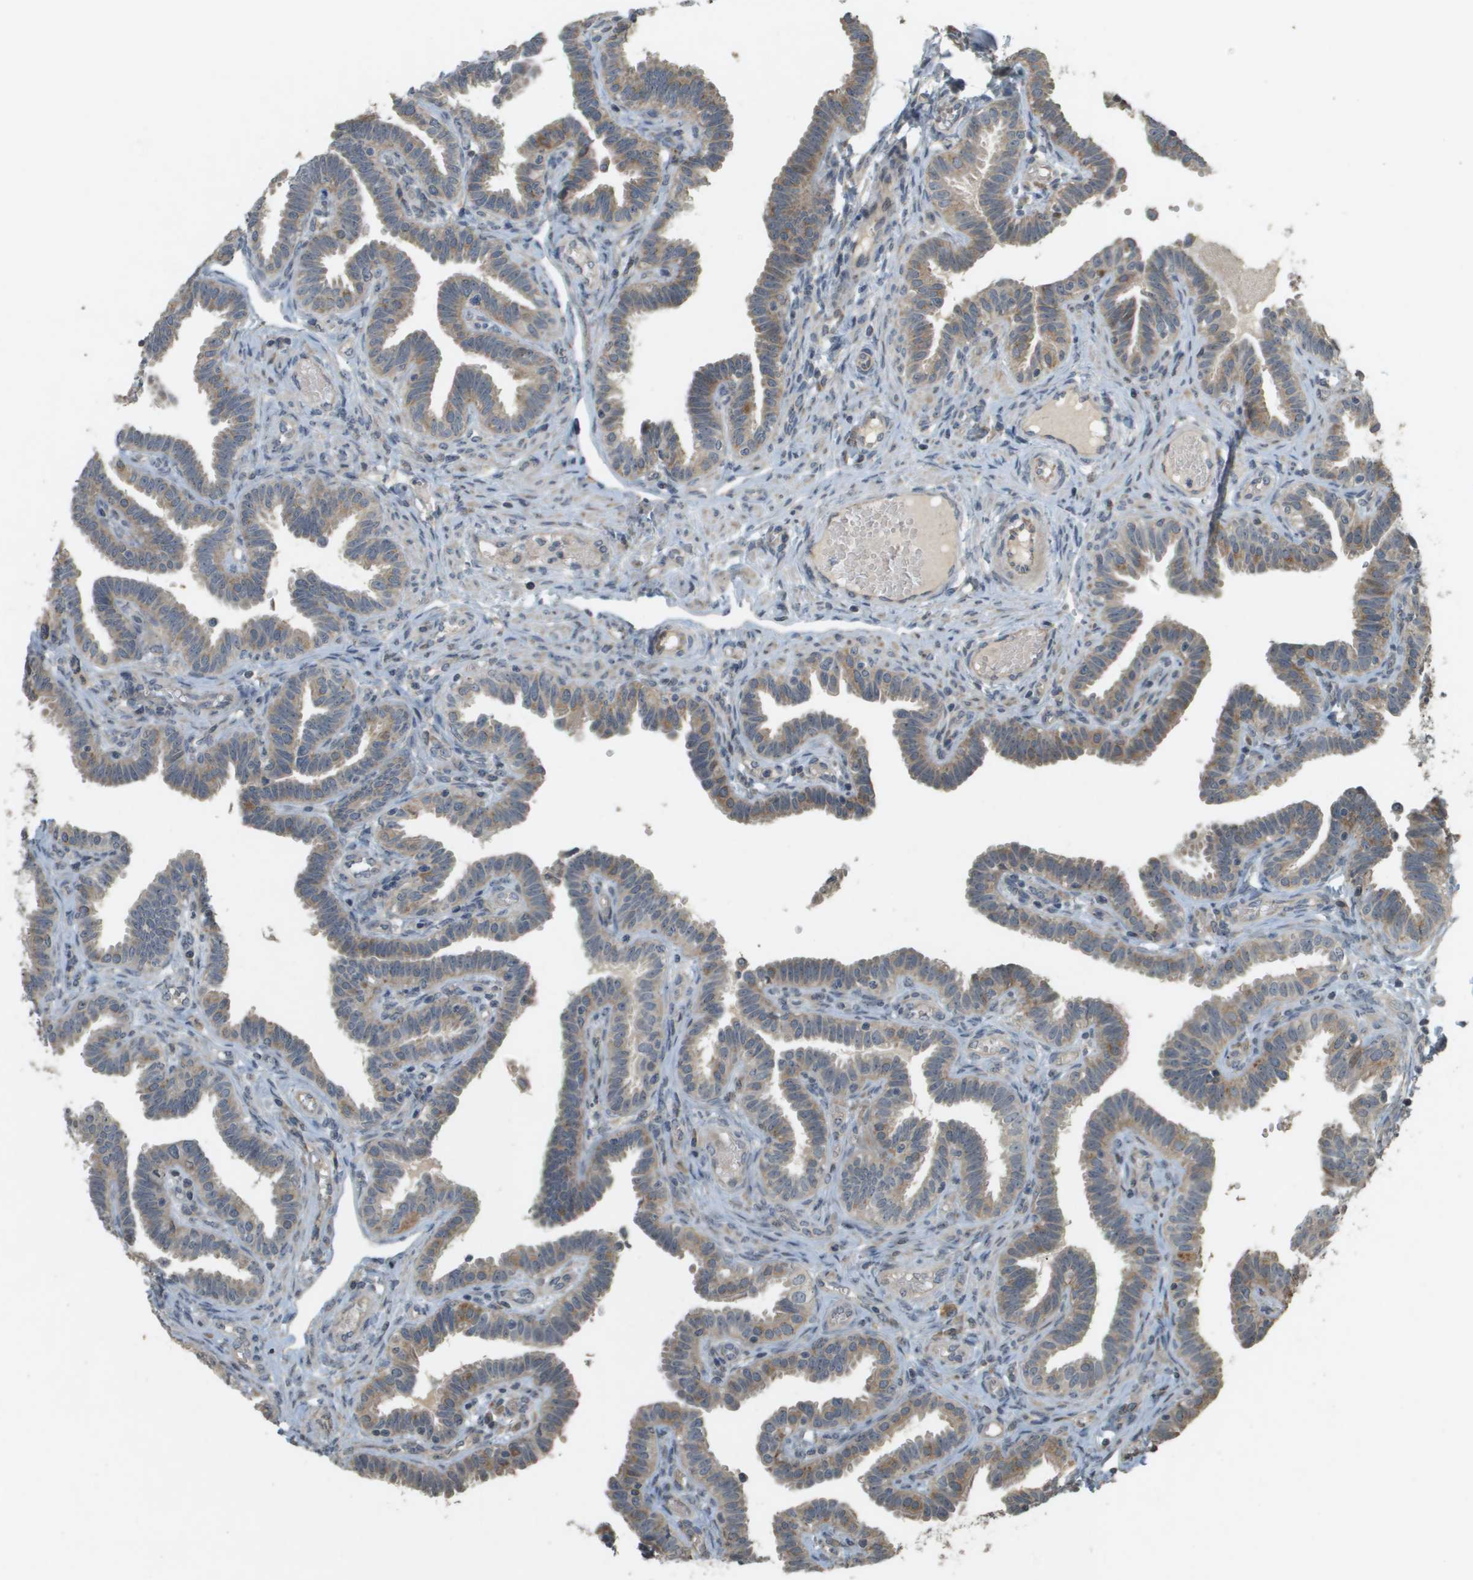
{"staining": {"intensity": "moderate", "quantity": "25%-75%", "location": "cytoplasmic/membranous"}, "tissue": "fallopian tube", "cell_type": "Glandular cells", "image_type": "normal", "snomed": [{"axis": "morphology", "description": "Normal tissue, NOS"}, {"axis": "topography", "description": "Fallopian tube"}, {"axis": "topography", "description": "Placenta"}], "caption": "Immunohistochemistry of benign fallopian tube shows medium levels of moderate cytoplasmic/membranous expression in about 25%-75% of glandular cells. (IHC, brightfield microscopy, high magnification).", "gene": "RAB21", "patient": {"sex": "female", "age": 34}}